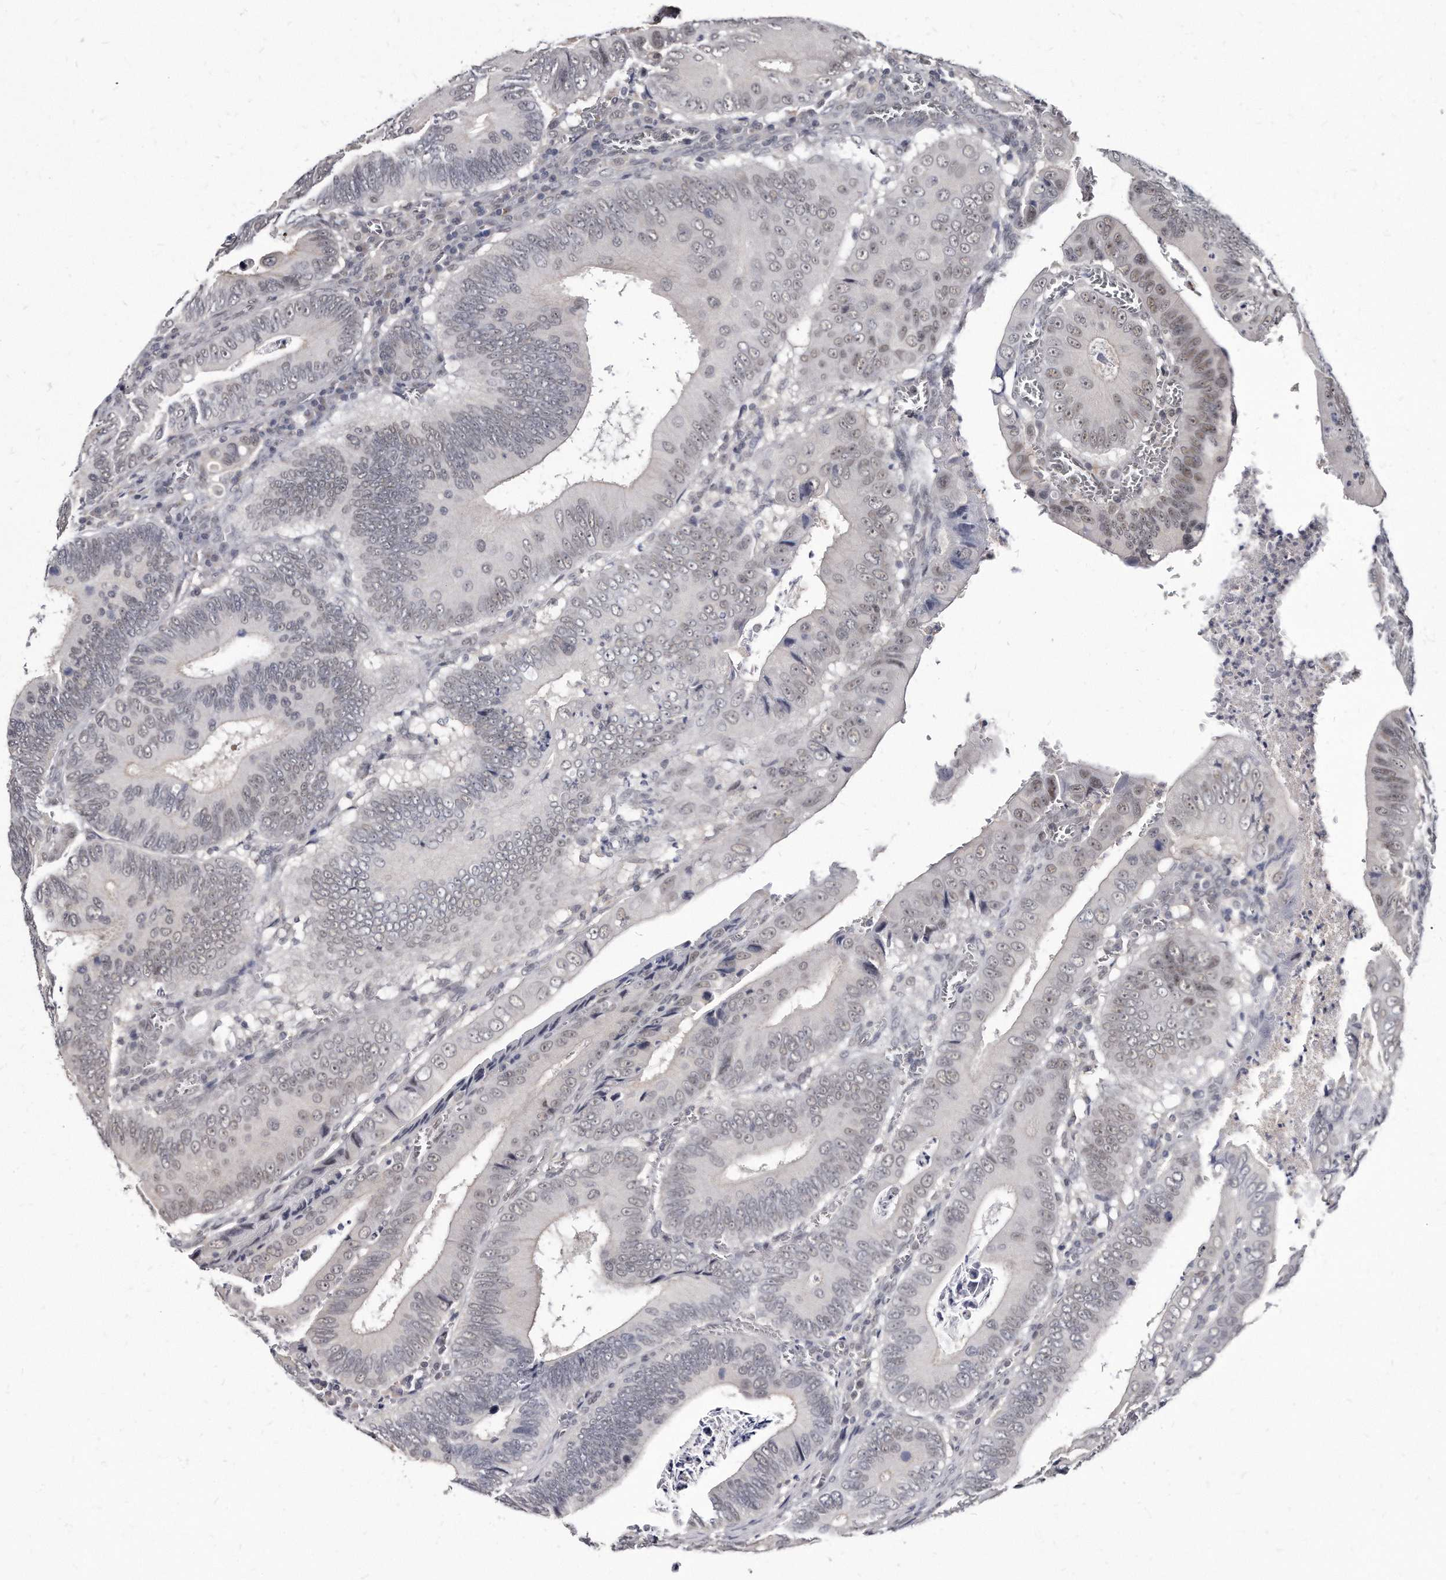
{"staining": {"intensity": "weak", "quantity": "<25%", "location": "nuclear"}, "tissue": "colorectal cancer", "cell_type": "Tumor cells", "image_type": "cancer", "snomed": [{"axis": "morphology", "description": "Inflammation, NOS"}, {"axis": "morphology", "description": "Adenocarcinoma, NOS"}, {"axis": "topography", "description": "Colon"}], "caption": "DAB (3,3'-diaminobenzidine) immunohistochemical staining of adenocarcinoma (colorectal) reveals no significant expression in tumor cells. (Brightfield microscopy of DAB IHC at high magnification).", "gene": "KLHDC3", "patient": {"sex": "male", "age": 72}}